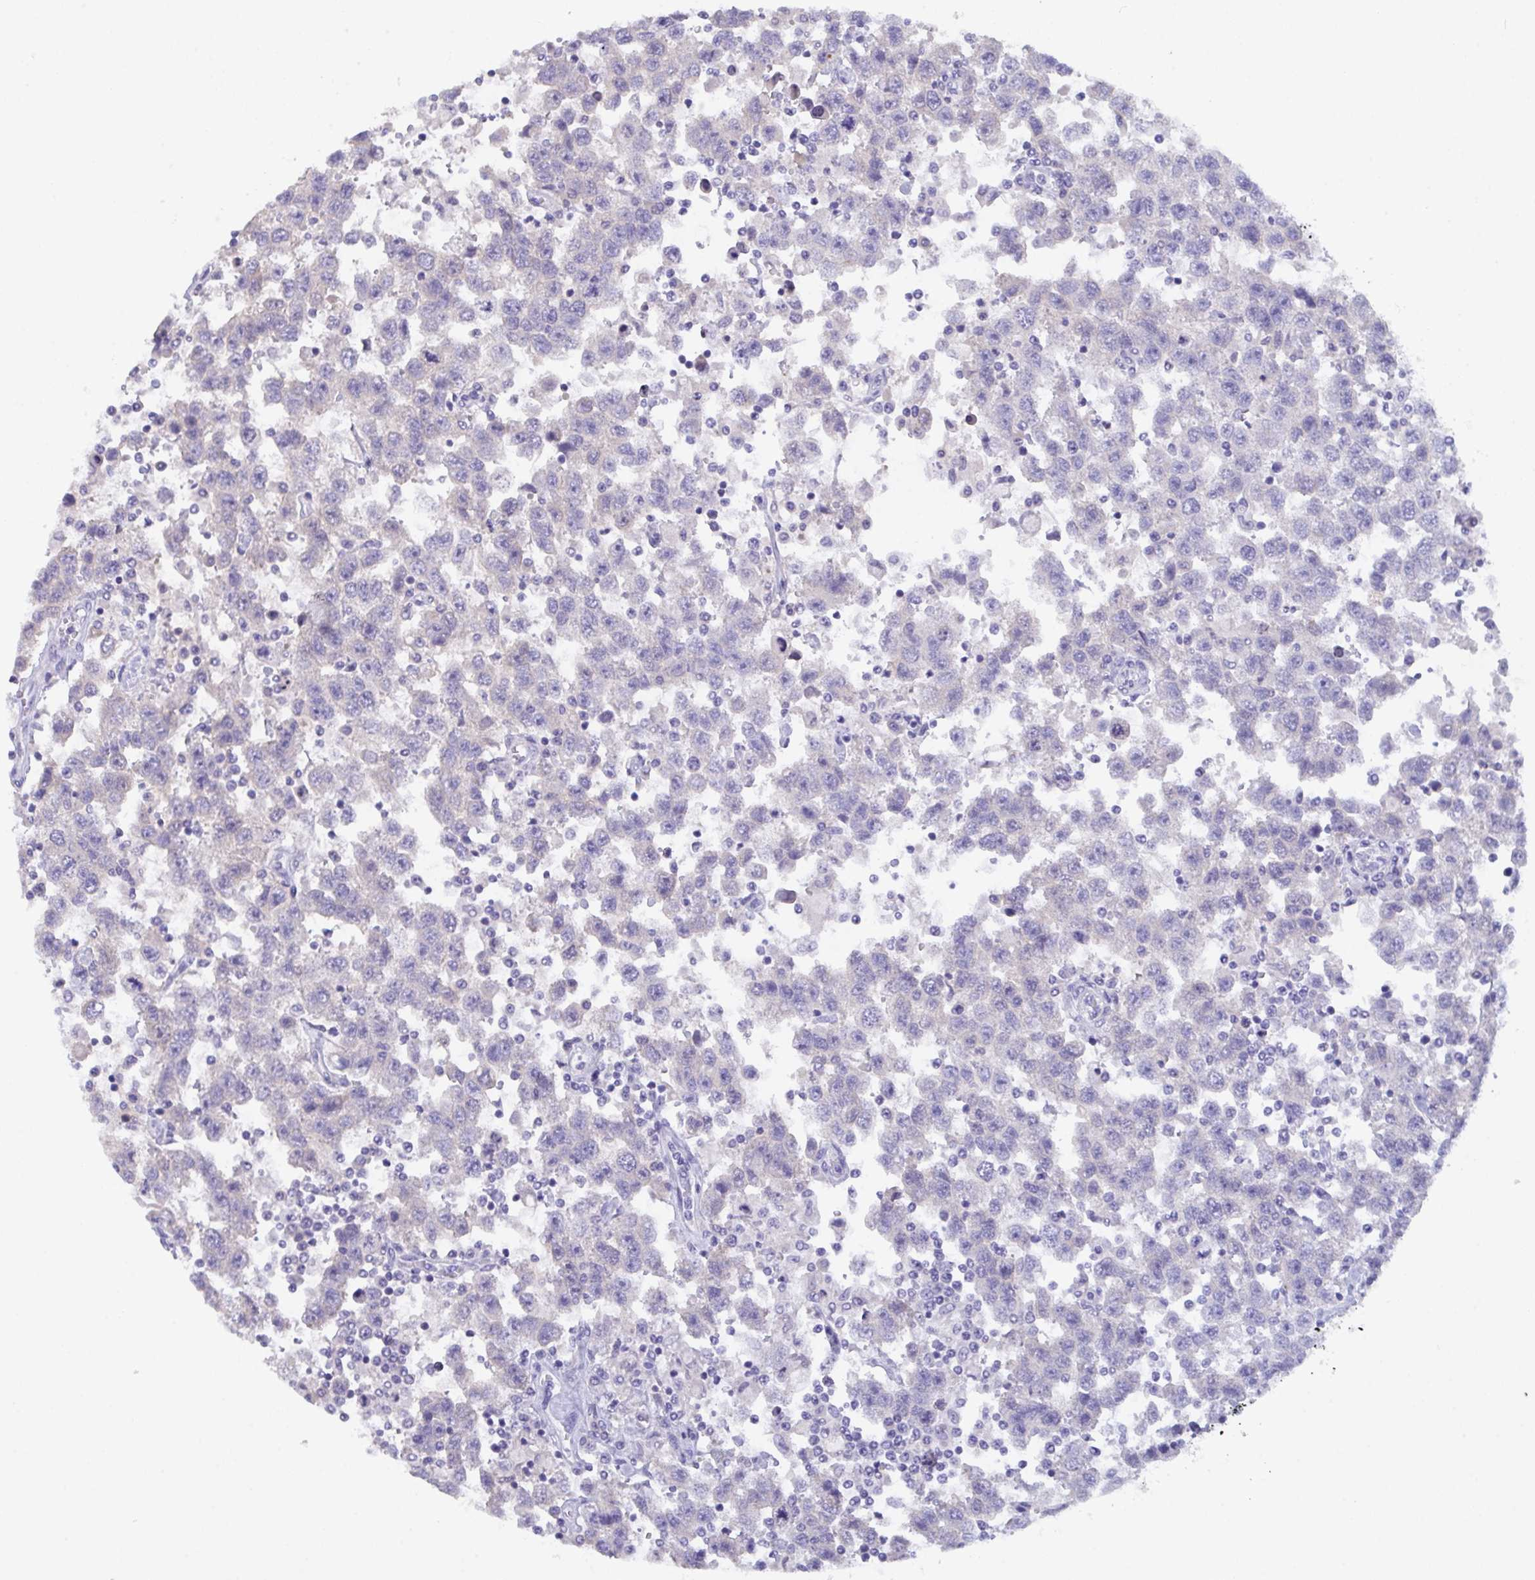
{"staining": {"intensity": "negative", "quantity": "none", "location": "none"}, "tissue": "testis cancer", "cell_type": "Tumor cells", "image_type": "cancer", "snomed": [{"axis": "morphology", "description": "Seminoma, NOS"}, {"axis": "topography", "description": "Testis"}], "caption": "Testis cancer (seminoma) stained for a protein using IHC demonstrates no positivity tumor cells.", "gene": "SERPINB13", "patient": {"sex": "male", "age": 41}}